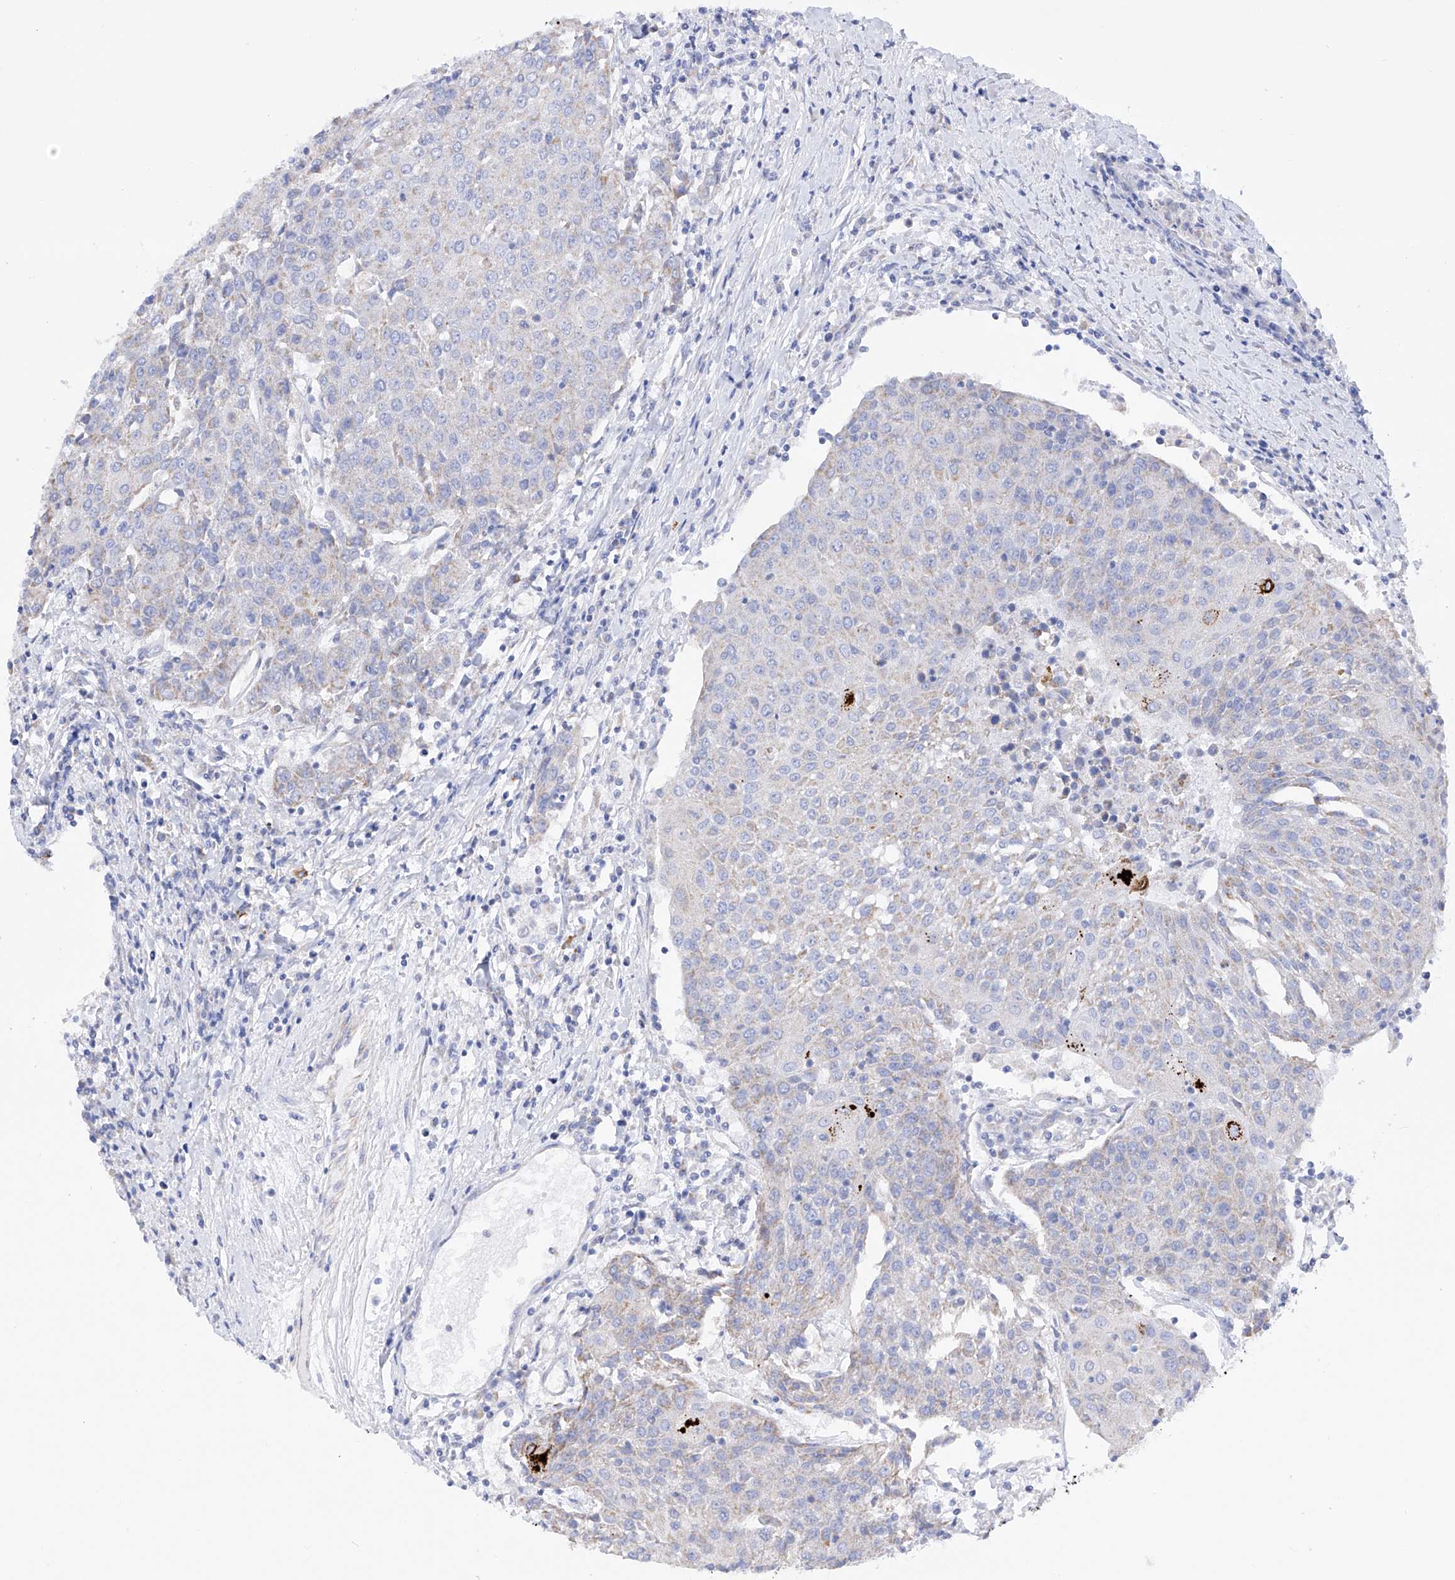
{"staining": {"intensity": "weak", "quantity": "25%-75%", "location": "cytoplasmic/membranous"}, "tissue": "urothelial cancer", "cell_type": "Tumor cells", "image_type": "cancer", "snomed": [{"axis": "morphology", "description": "Urothelial carcinoma, High grade"}, {"axis": "topography", "description": "Urinary bladder"}], "caption": "Immunohistochemical staining of human urothelial cancer shows low levels of weak cytoplasmic/membranous expression in approximately 25%-75% of tumor cells. (brown staining indicates protein expression, while blue staining denotes nuclei).", "gene": "FLG", "patient": {"sex": "female", "age": 85}}